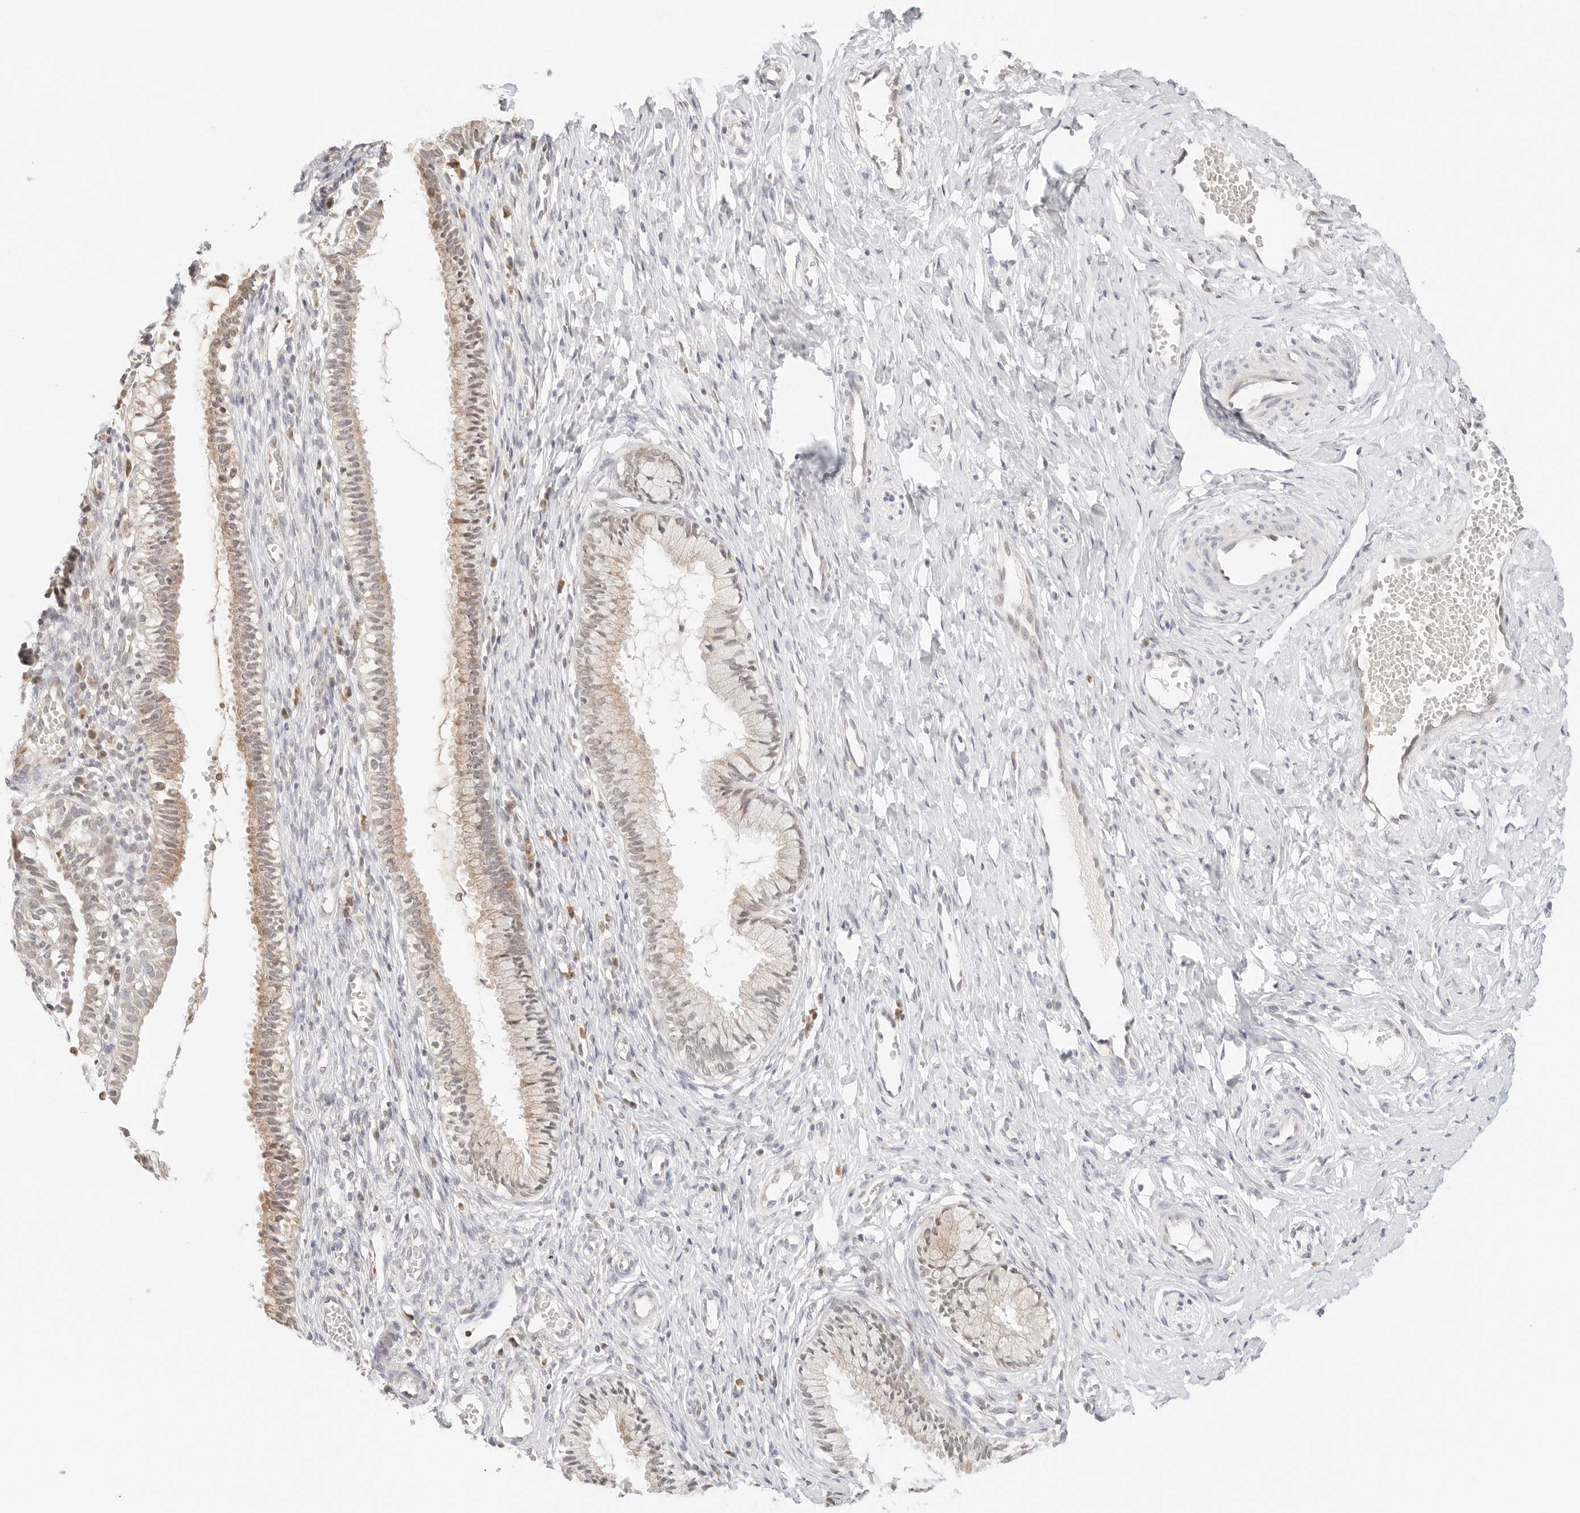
{"staining": {"intensity": "moderate", "quantity": "25%-75%", "location": "cytoplasmic/membranous"}, "tissue": "cervix", "cell_type": "Glandular cells", "image_type": "normal", "snomed": [{"axis": "morphology", "description": "Normal tissue, NOS"}, {"axis": "topography", "description": "Cervix"}], "caption": "Immunohistochemical staining of benign human cervix shows moderate cytoplasmic/membranous protein staining in about 25%-75% of glandular cells.", "gene": "ERO1B", "patient": {"sex": "female", "age": 27}}